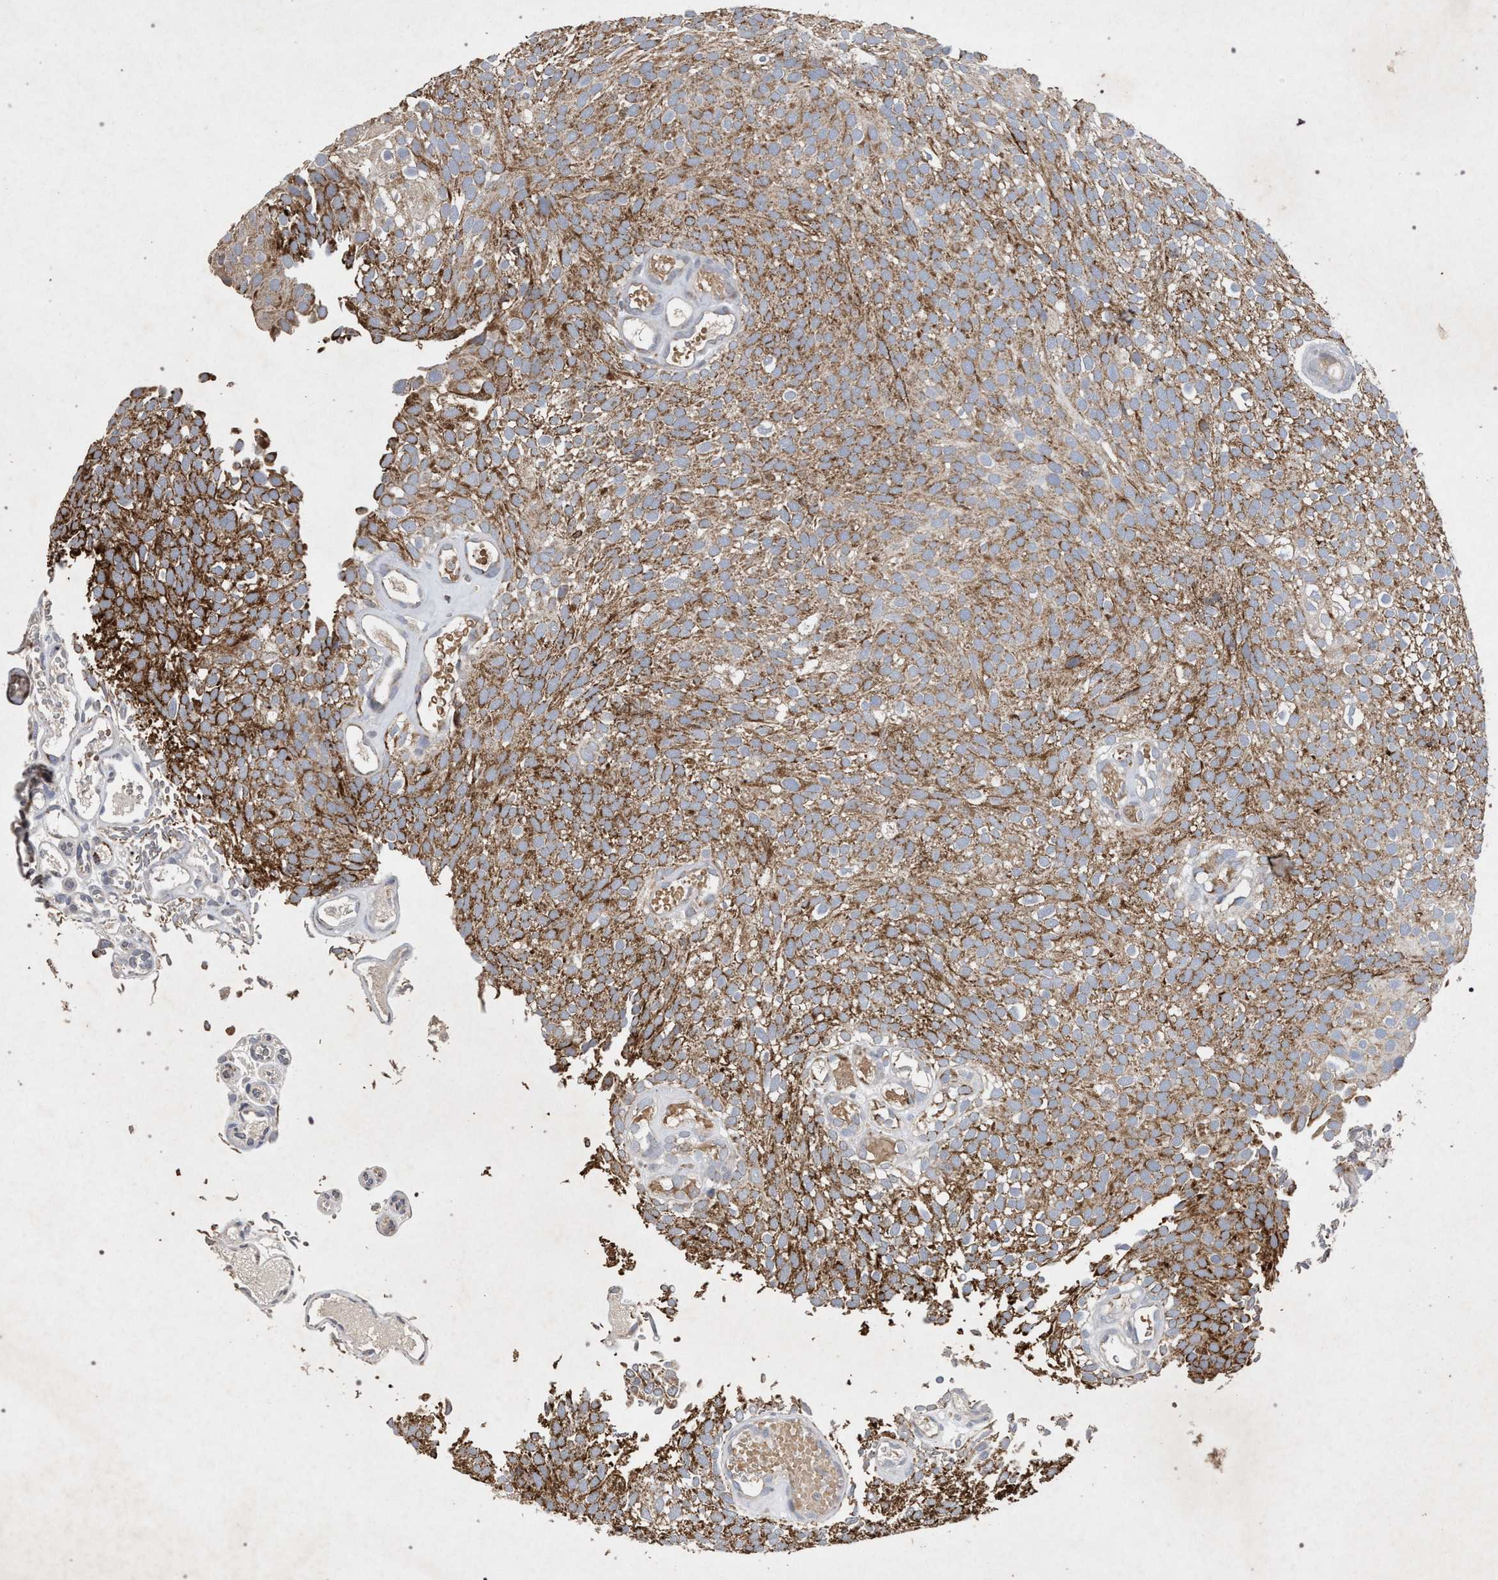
{"staining": {"intensity": "moderate", "quantity": "25%-75%", "location": "cytoplasmic/membranous"}, "tissue": "urothelial cancer", "cell_type": "Tumor cells", "image_type": "cancer", "snomed": [{"axis": "morphology", "description": "Urothelial carcinoma, Low grade"}, {"axis": "topography", "description": "Urinary bladder"}], "caption": "Approximately 25%-75% of tumor cells in urothelial cancer show moderate cytoplasmic/membranous protein staining as visualized by brown immunohistochemical staining.", "gene": "PKD2L1", "patient": {"sex": "male", "age": 78}}